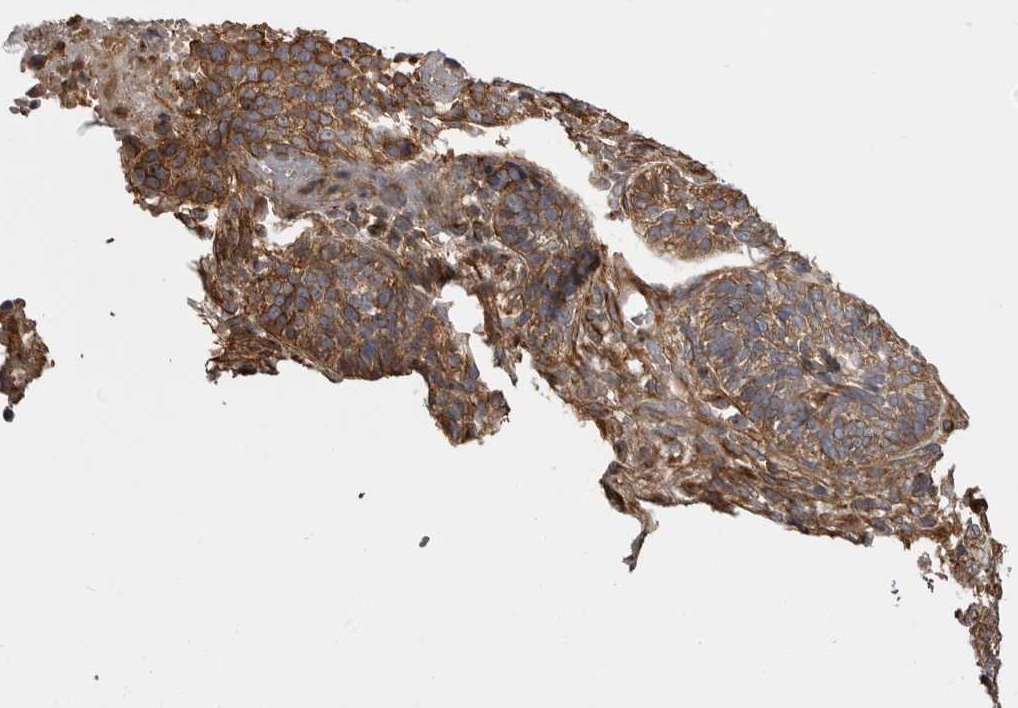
{"staining": {"intensity": "moderate", "quantity": ">75%", "location": "cytoplasmic/membranous"}, "tissue": "skin cancer", "cell_type": "Tumor cells", "image_type": "cancer", "snomed": [{"axis": "morphology", "description": "Basal cell carcinoma"}, {"axis": "topography", "description": "Skin"}], "caption": "Moderate cytoplasmic/membranous expression for a protein is seen in approximately >75% of tumor cells of skin basal cell carcinoma using IHC.", "gene": "ZNRF1", "patient": {"sex": "male", "age": 85}}